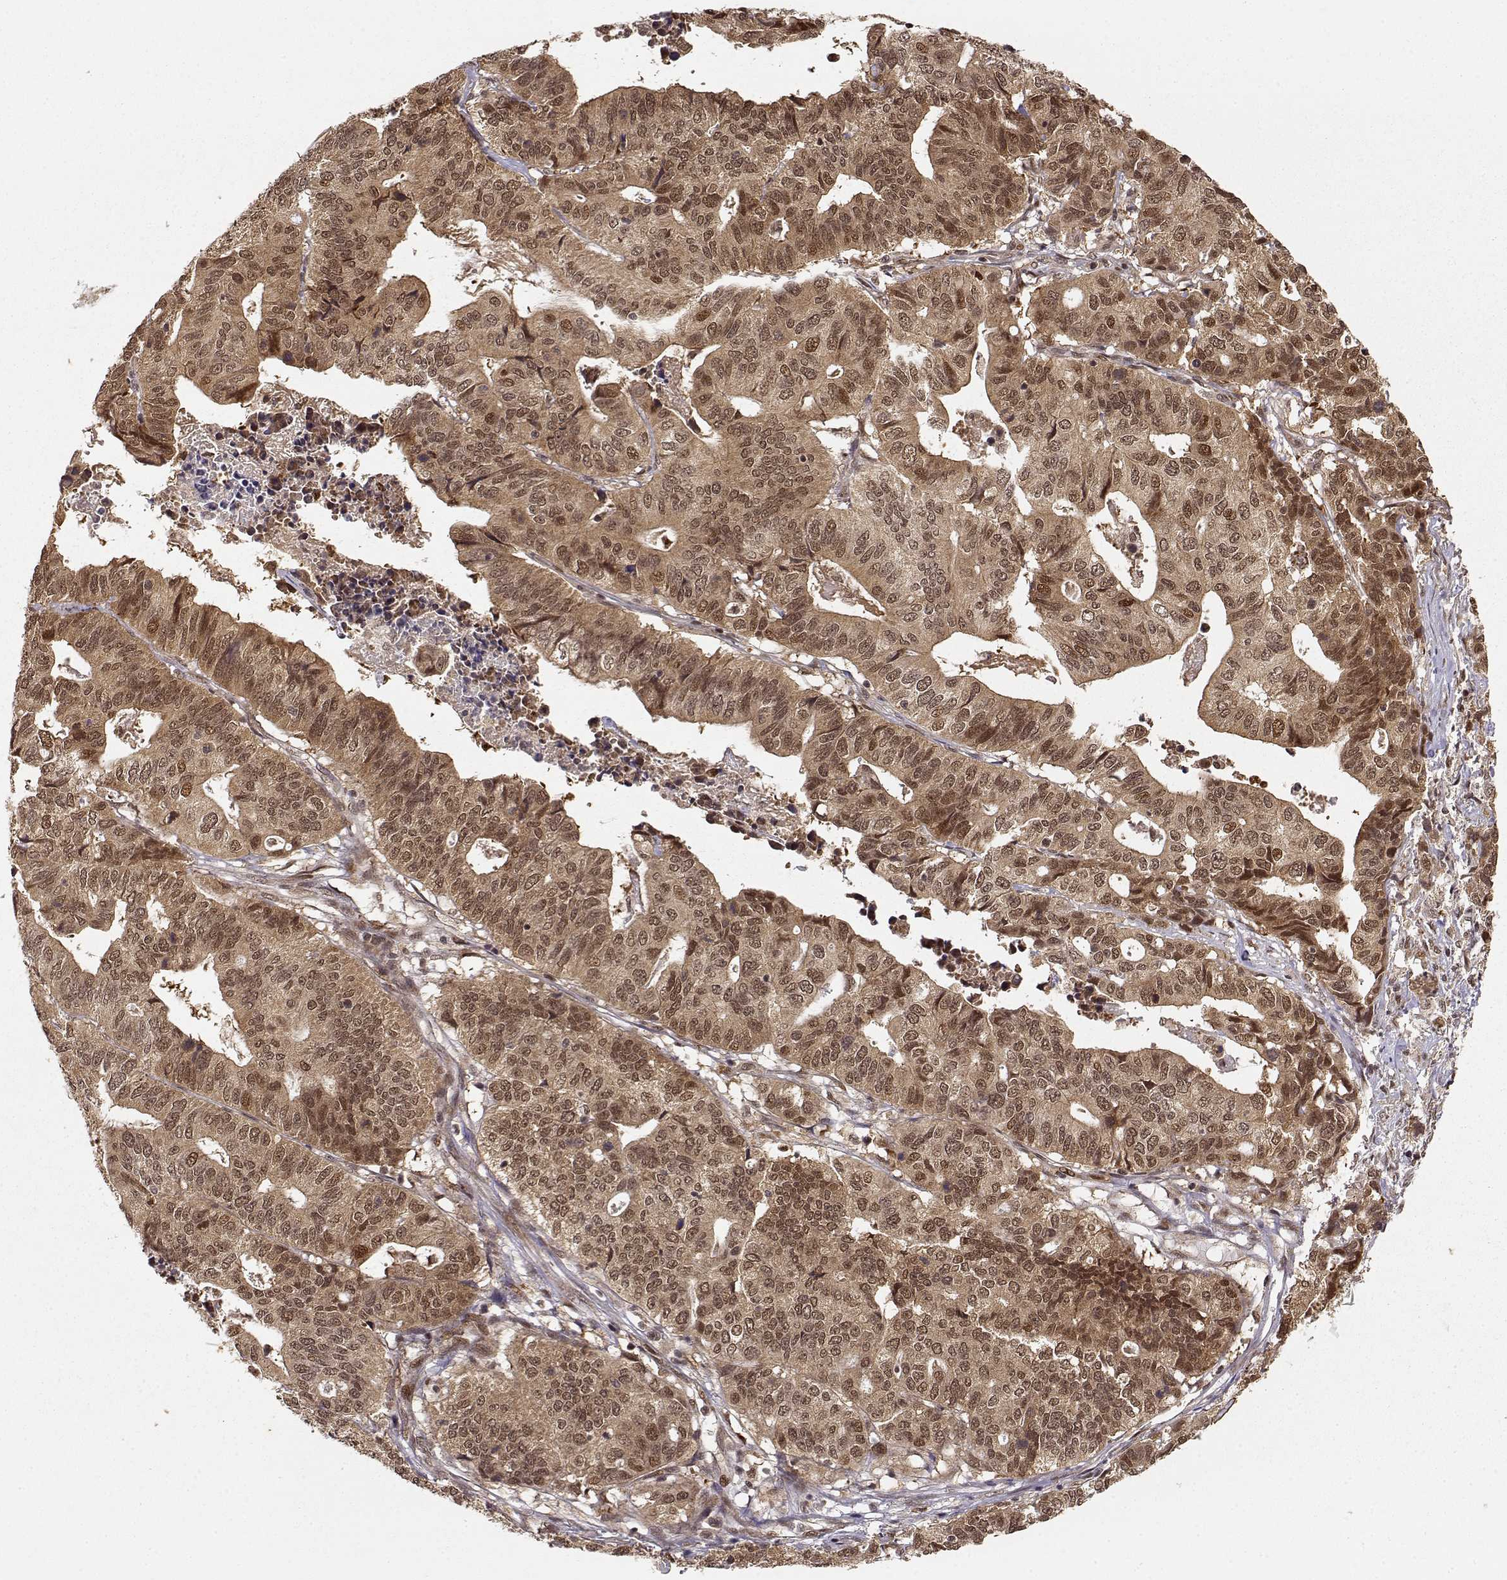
{"staining": {"intensity": "moderate", "quantity": ">75%", "location": "cytoplasmic/membranous,nuclear"}, "tissue": "stomach cancer", "cell_type": "Tumor cells", "image_type": "cancer", "snomed": [{"axis": "morphology", "description": "Adenocarcinoma, NOS"}, {"axis": "topography", "description": "Stomach, upper"}], "caption": "An image of adenocarcinoma (stomach) stained for a protein exhibits moderate cytoplasmic/membranous and nuclear brown staining in tumor cells.", "gene": "MAEA", "patient": {"sex": "female", "age": 67}}